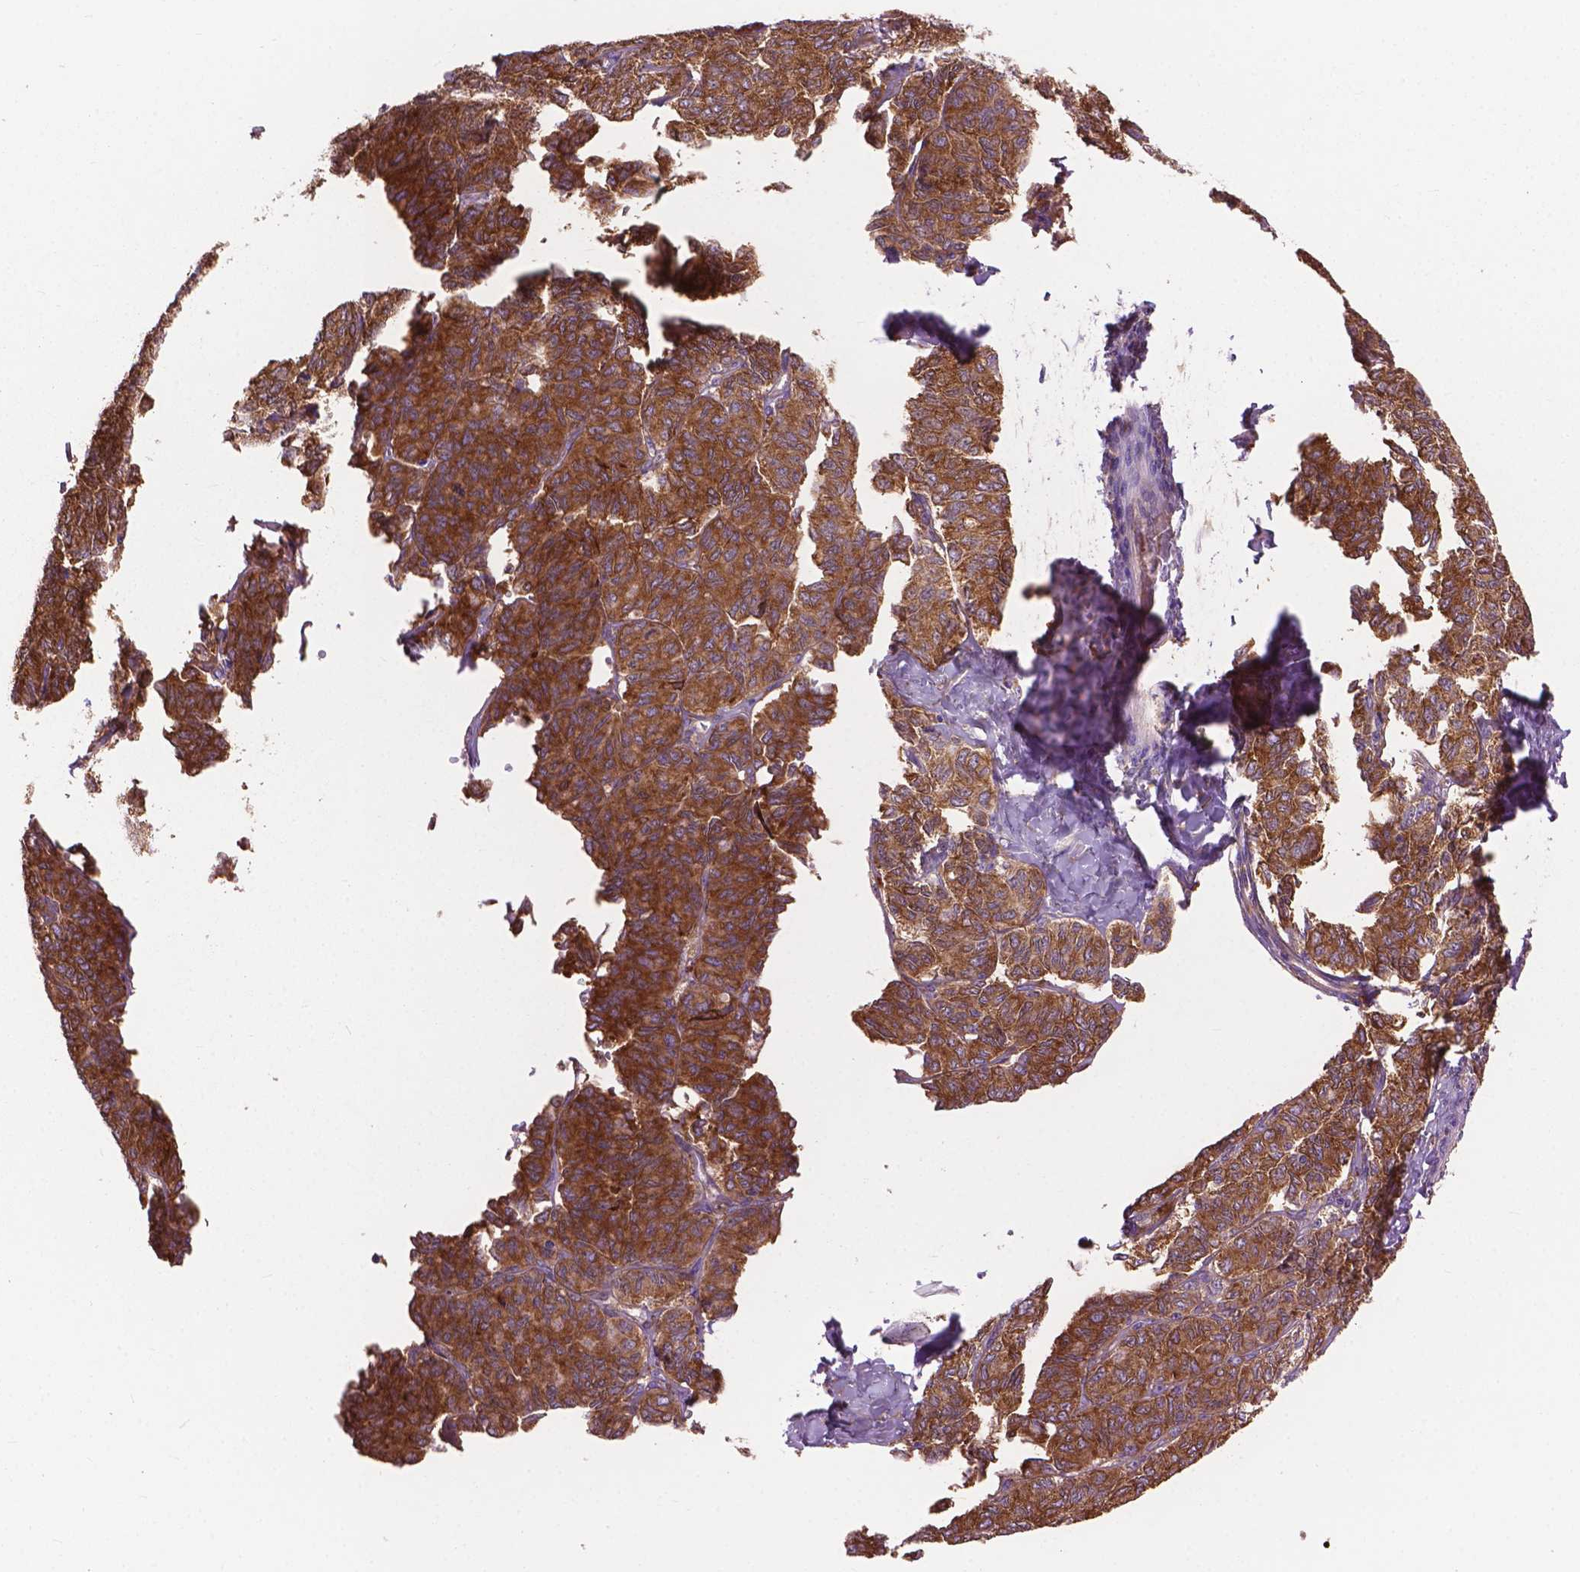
{"staining": {"intensity": "moderate", "quantity": ">75%", "location": "cytoplasmic/membranous"}, "tissue": "ovarian cancer", "cell_type": "Tumor cells", "image_type": "cancer", "snomed": [{"axis": "morphology", "description": "Carcinoma, endometroid"}, {"axis": "topography", "description": "Ovary"}], "caption": "Immunohistochemical staining of endometroid carcinoma (ovarian) reveals medium levels of moderate cytoplasmic/membranous staining in approximately >75% of tumor cells.", "gene": "RPL37A", "patient": {"sex": "female", "age": 80}}